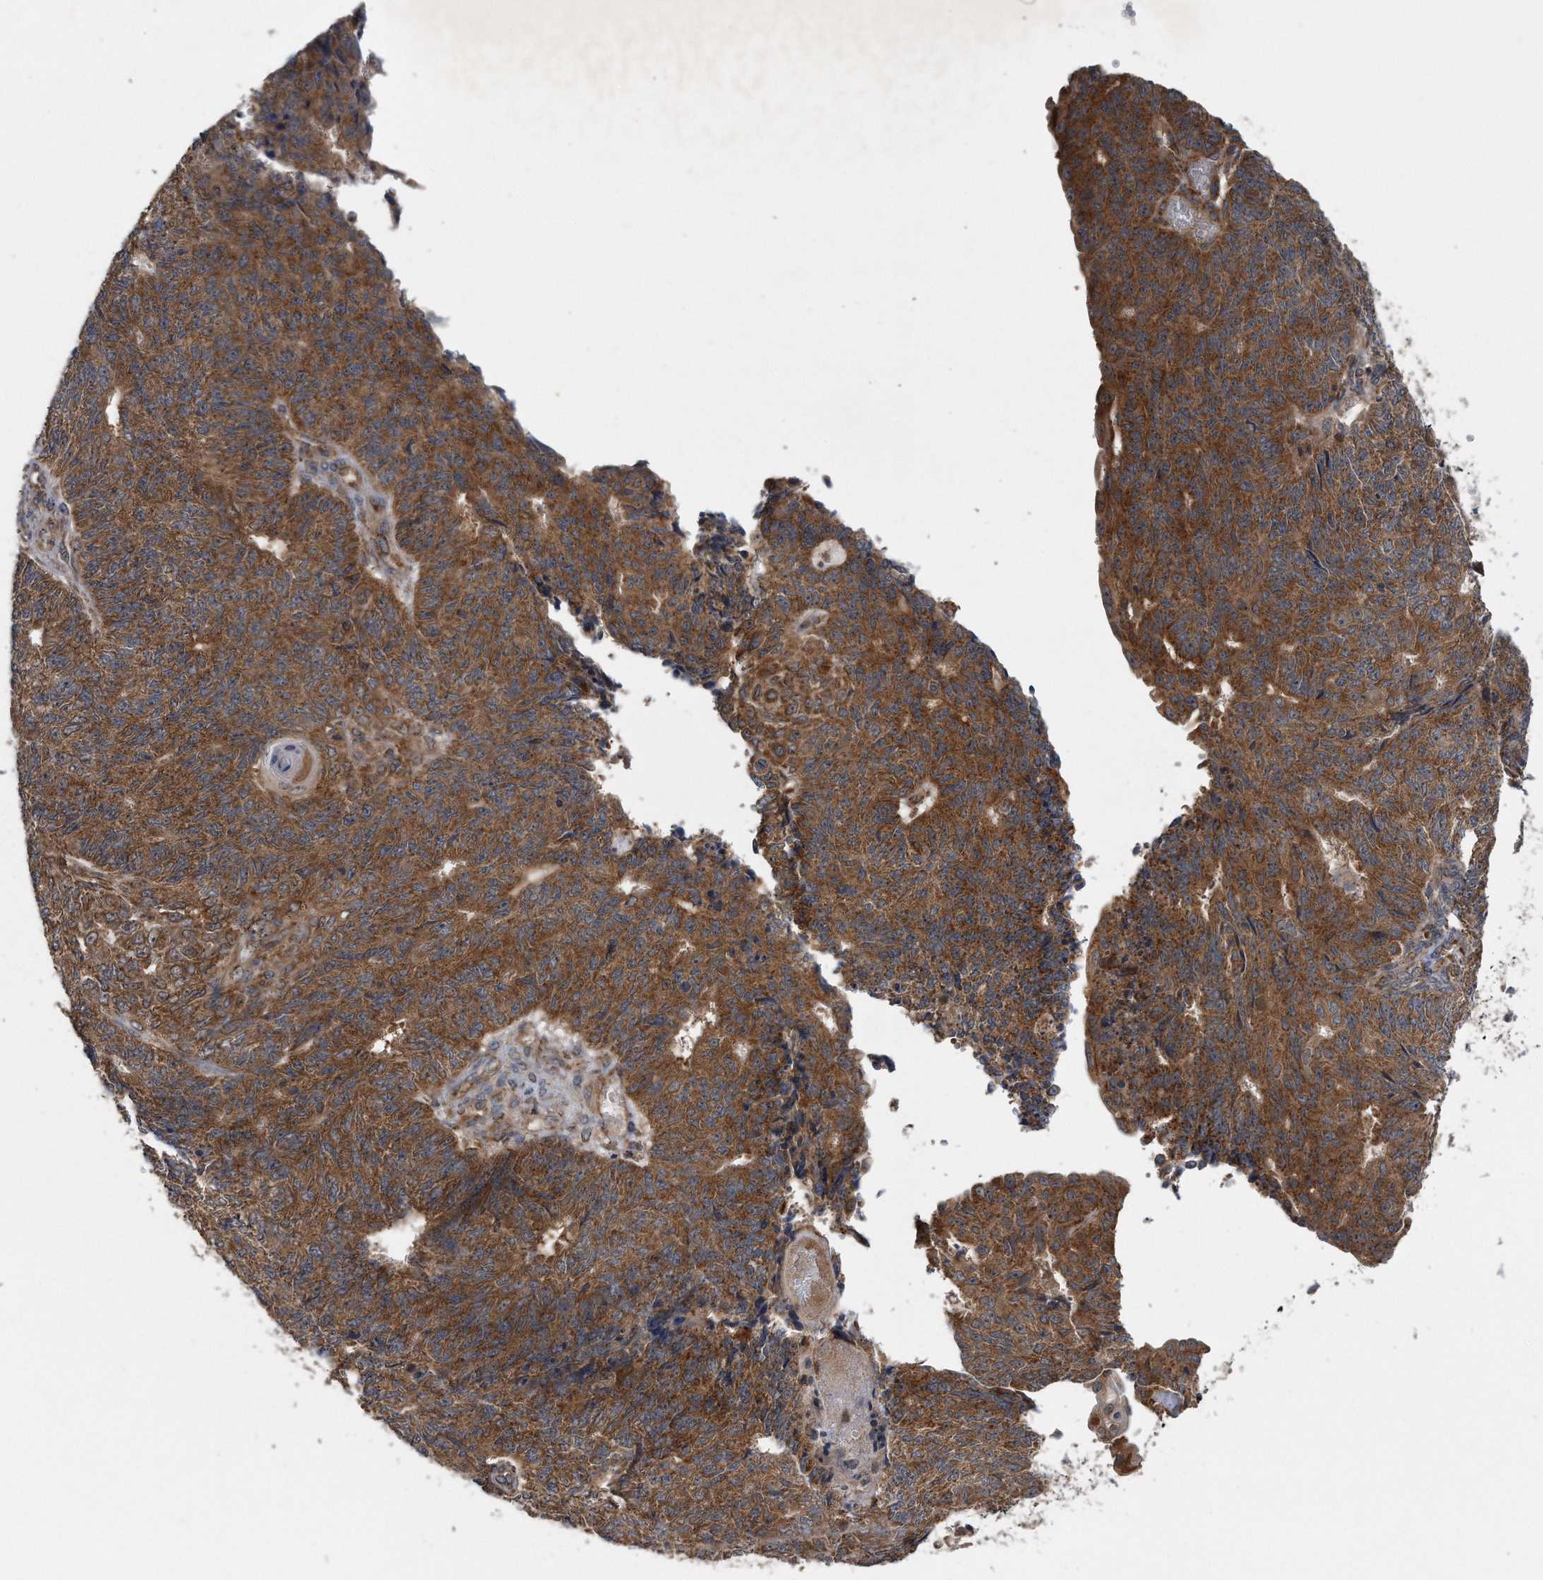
{"staining": {"intensity": "strong", "quantity": ">75%", "location": "cytoplasmic/membranous"}, "tissue": "endometrial cancer", "cell_type": "Tumor cells", "image_type": "cancer", "snomed": [{"axis": "morphology", "description": "Adenocarcinoma, NOS"}, {"axis": "topography", "description": "Endometrium"}], "caption": "IHC histopathology image of human endometrial cancer (adenocarcinoma) stained for a protein (brown), which exhibits high levels of strong cytoplasmic/membranous positivity in about >75% of tumor cells.", "gene": "ALPK2", "patient": {"sex": "female", "age": 32}}